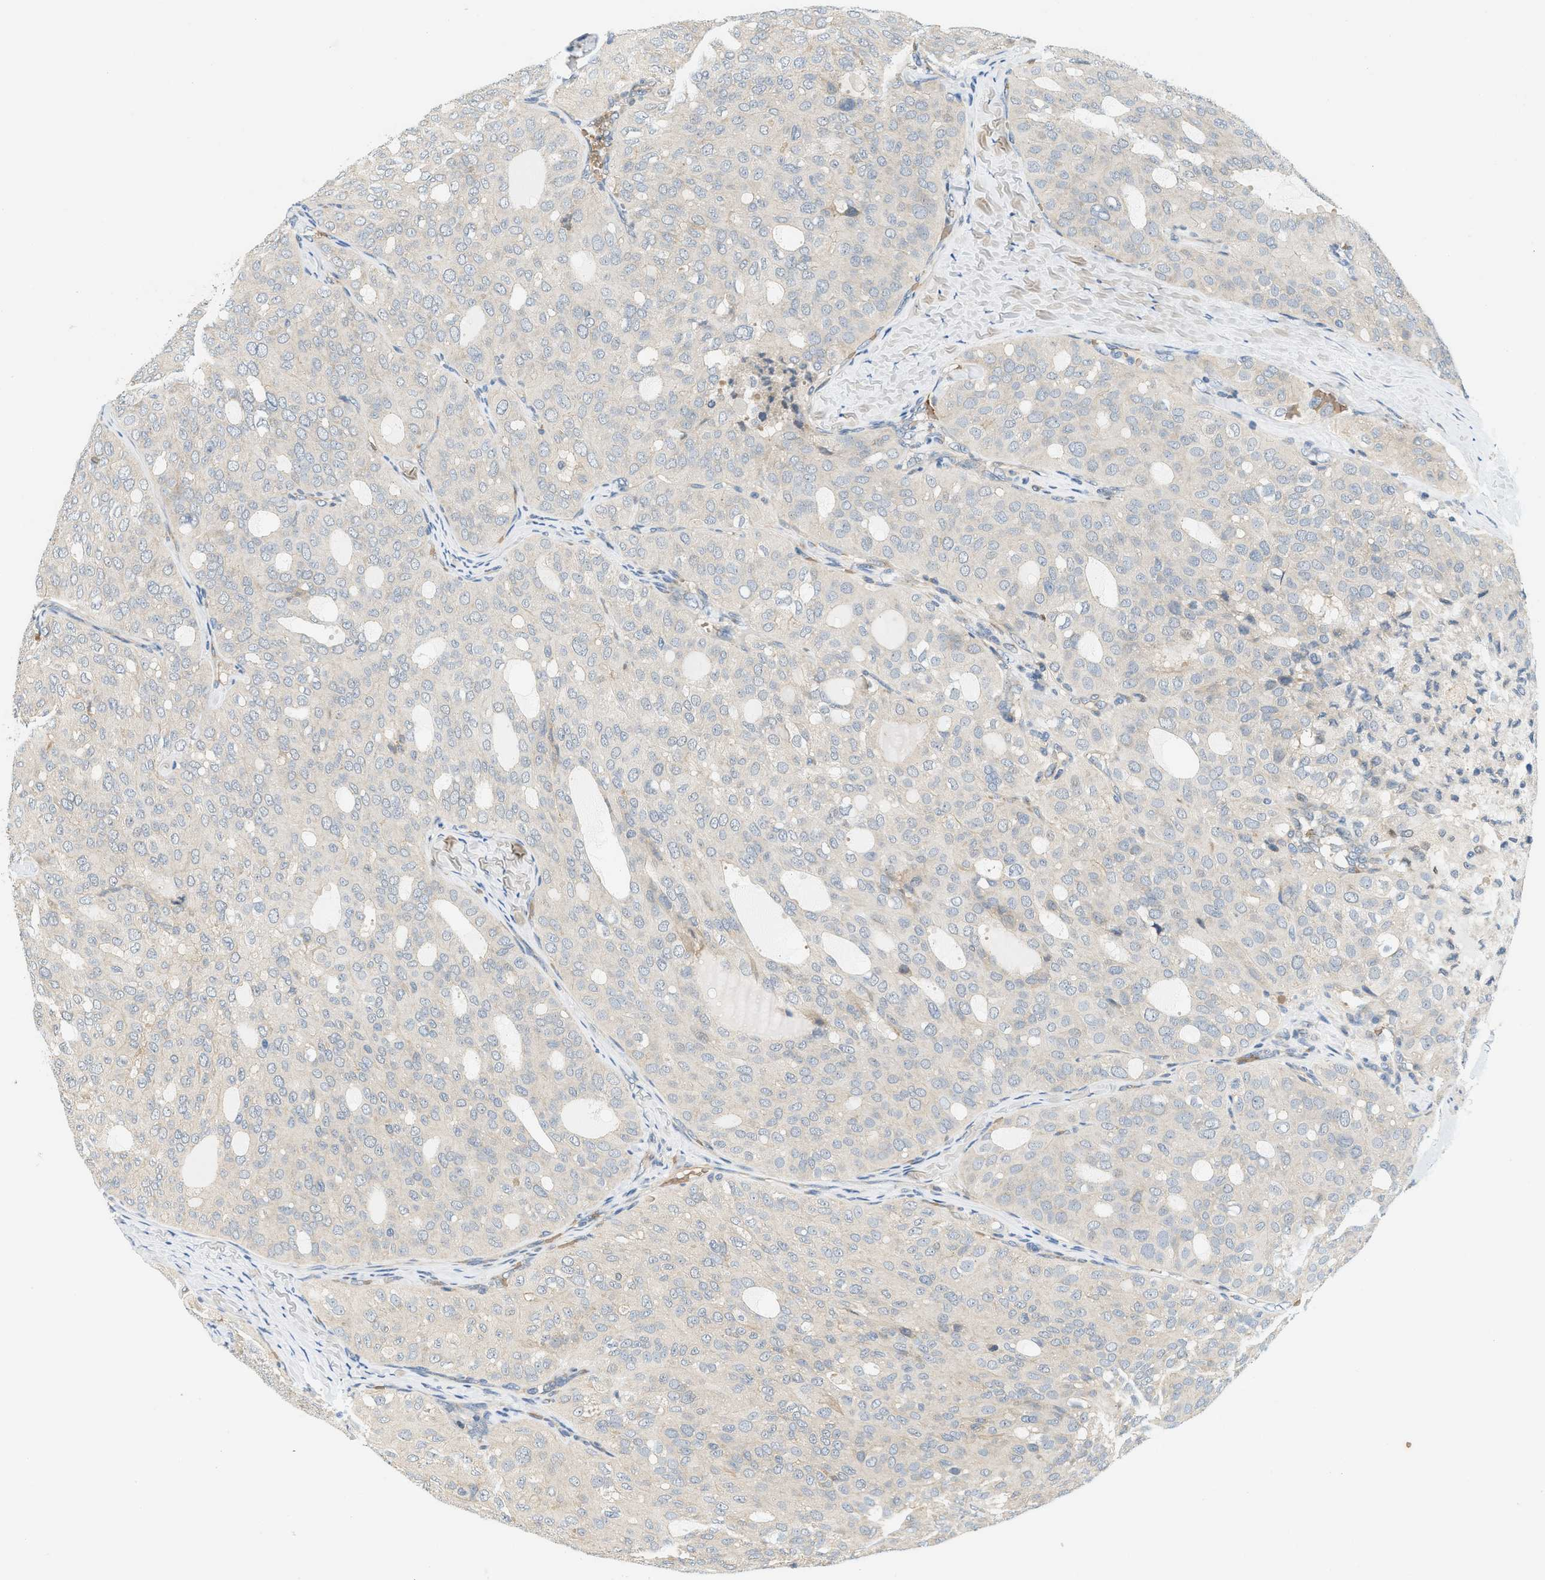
{"staining": {"intensity": "negative", "quantity": "none", "location": "none"}, "tissue": "thyroid cancer", "cell_type": "Tumor cells", "image_type": "cancer", "snomed": [{"axis": "morphology", "description": "Follicular adenoma carcinoma, NOS"}, {"axis": "topography", "description": "Thyroid gland"}], "caption": "This is an immunohistochemistry (IHC) photomicrograph of thyroid follicular adenoma carcinoma. There is no staining in tumor cells.", "gene": "CYTH2", "patient": {"sex": "male", "age": 75}}